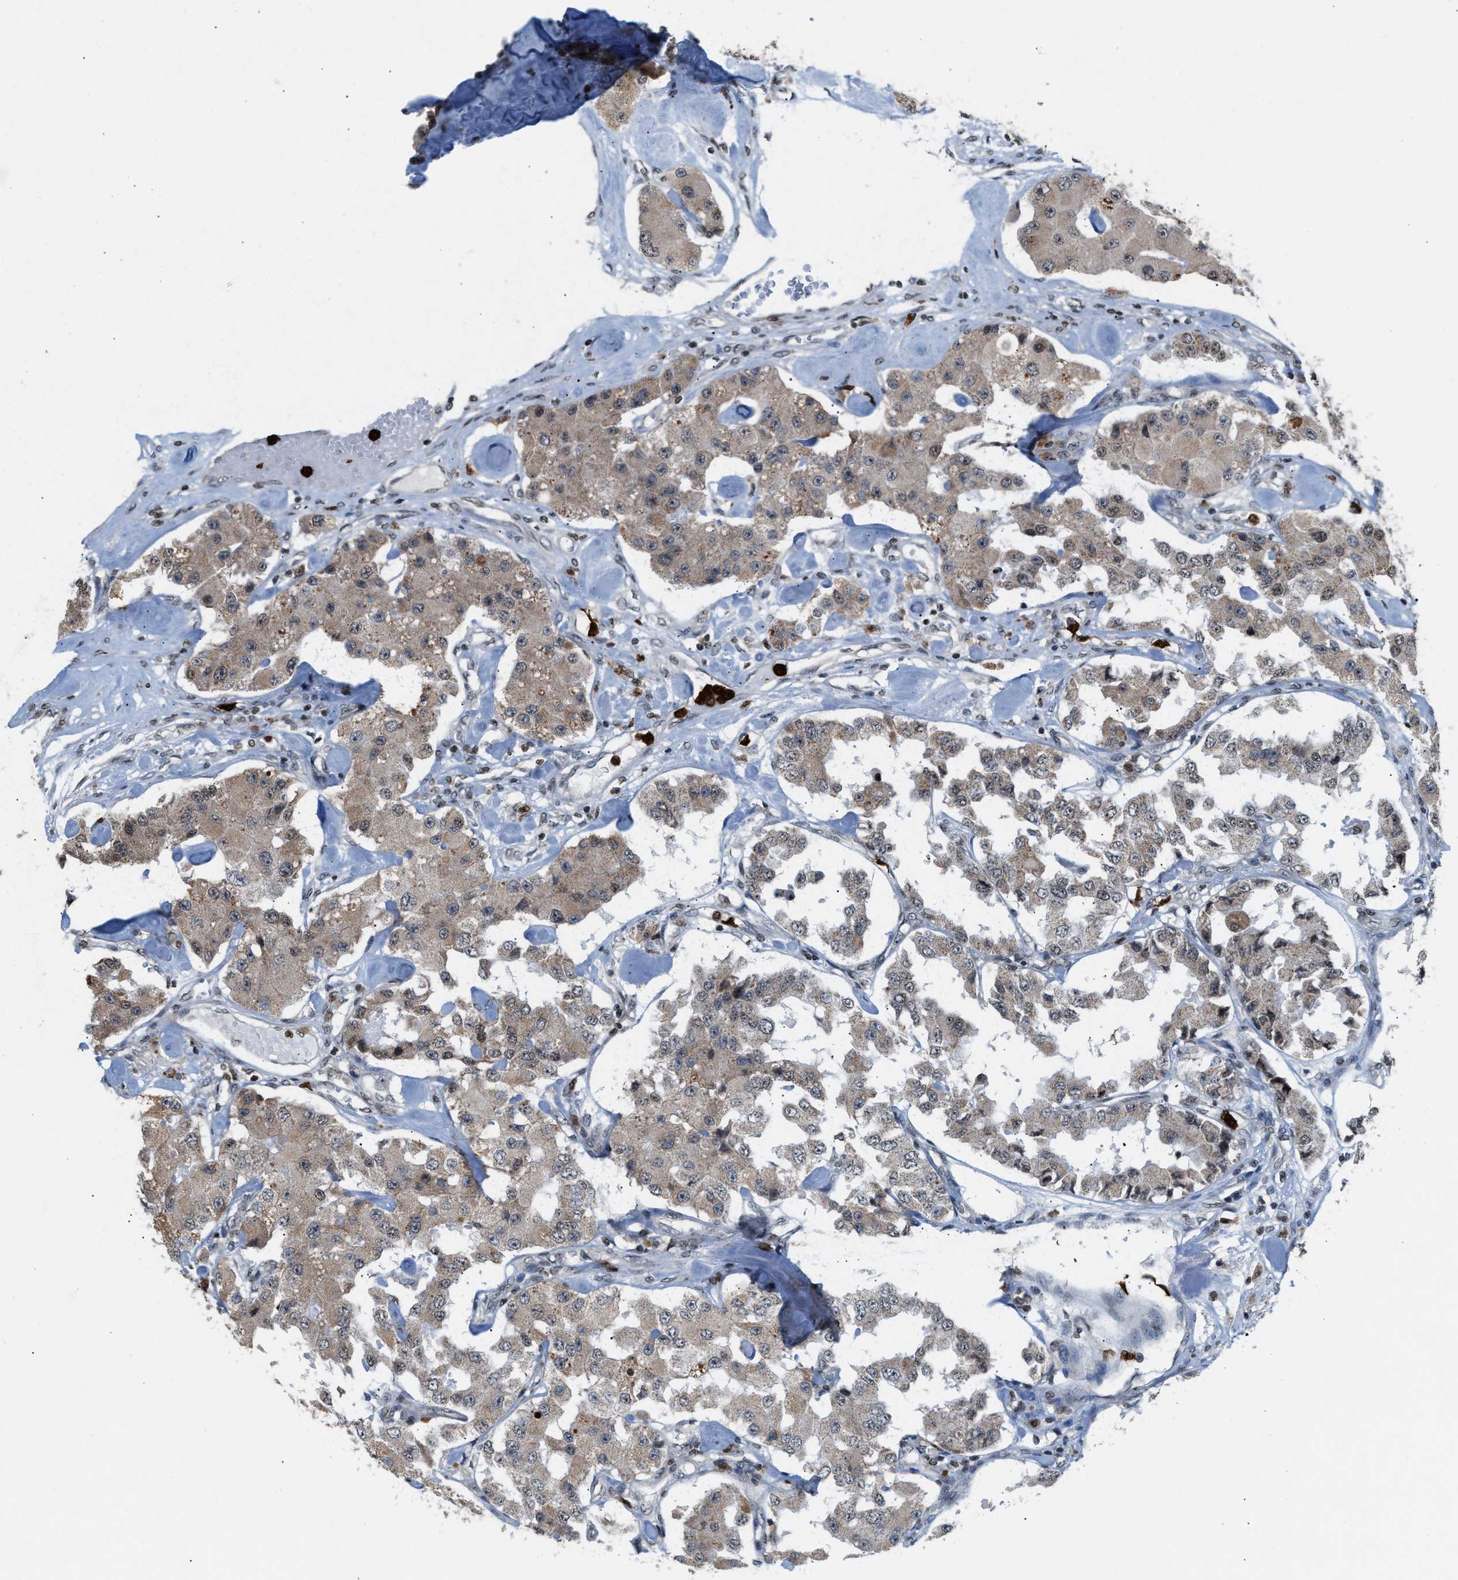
{"staining": {"intensity": "weak", "quantity": ">75%", "location": "cytoplasmic/membranous"}, "tissue": "carcinoid", "cell_type": "Tumor cells", "image_type": "cancer", "snomed": [{"axis": "morphology", "description": "Carcinoid, malignant, NOS"}, {"axis": "topography", "description": "Pancreas"}], "caption": "Weak cytoplasmic/membranous protein expression is seen in about >75% of tumor cells in malignant carcinoid.", "gene": "PRUNE2", "patient": {"sex": "male", "age": 41}}